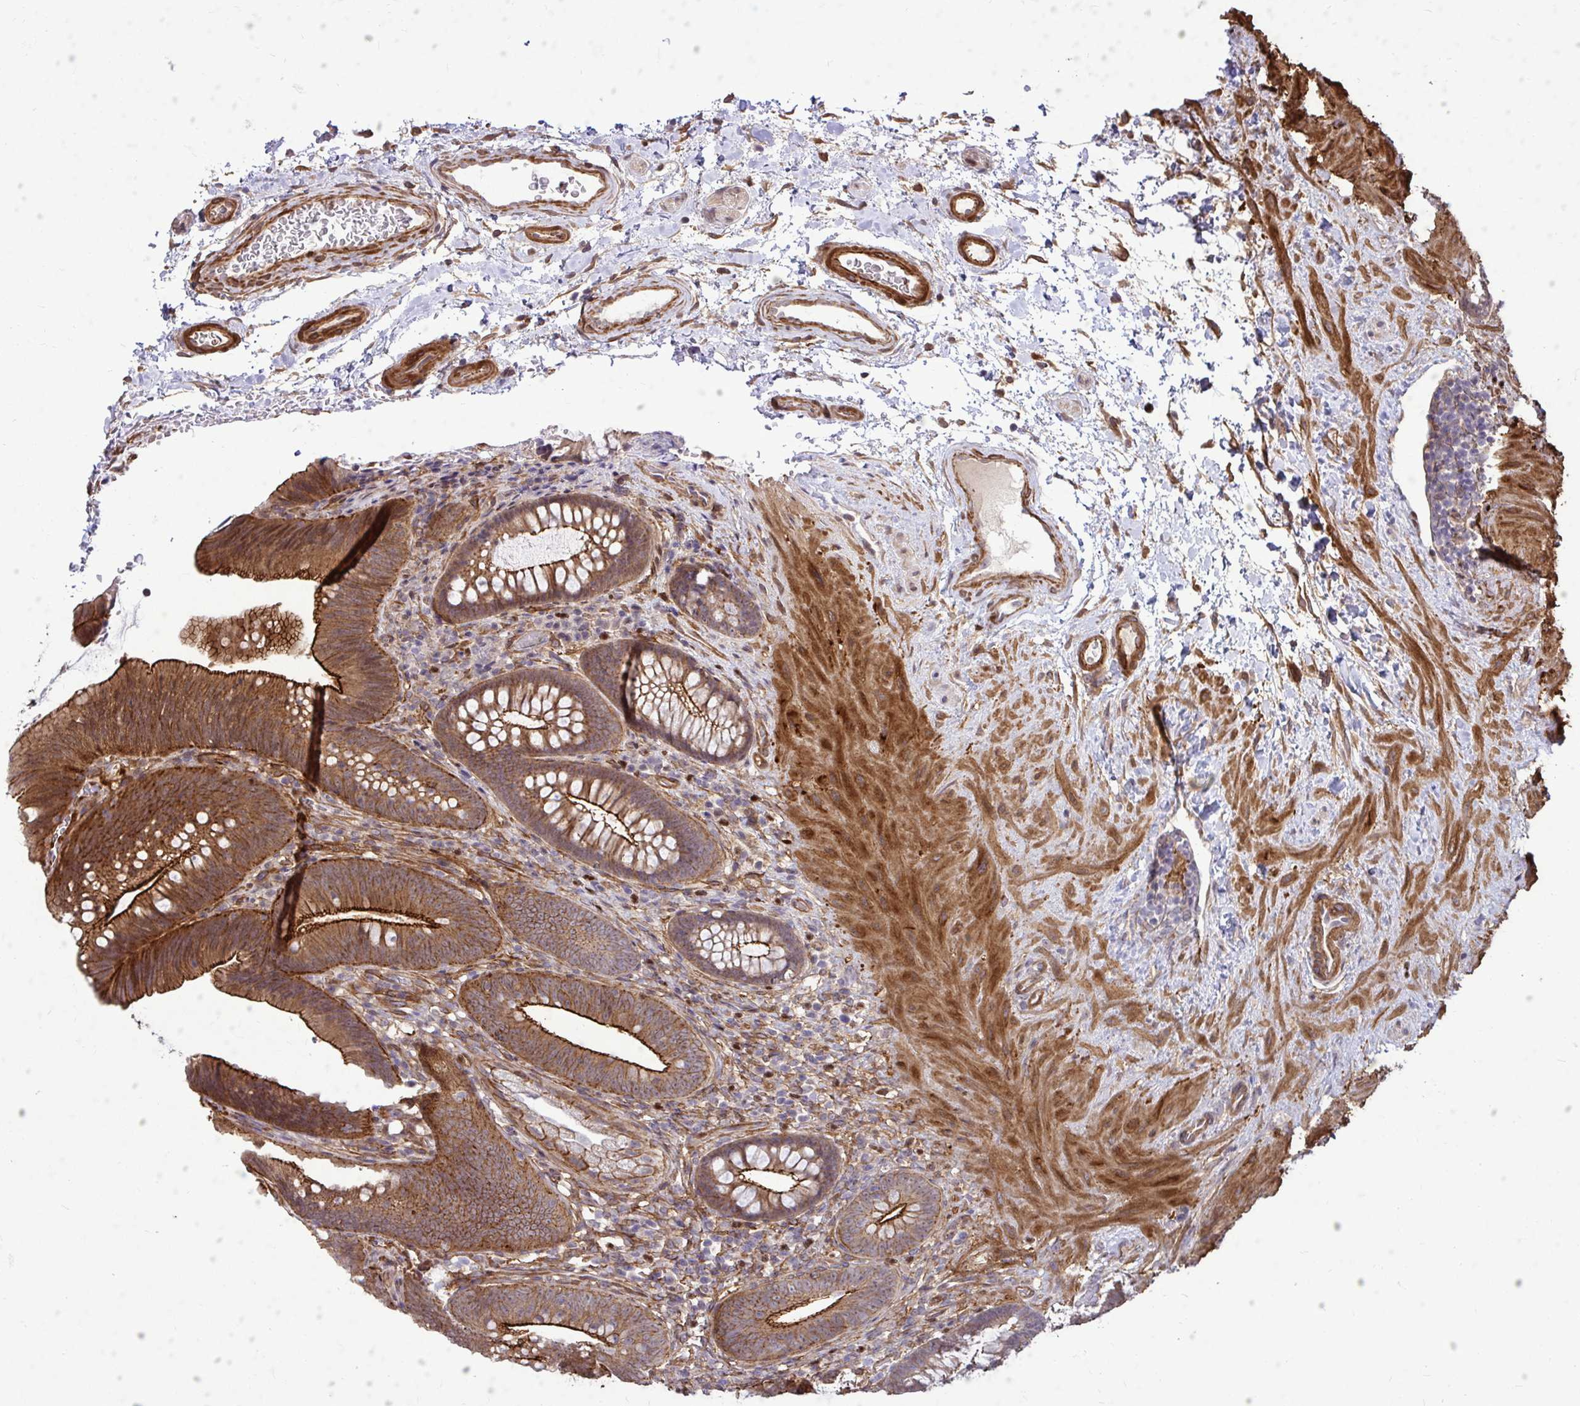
{"staining": {"intensity": "moderate", "quantity": ">75%", "location": "cytoplasmic/membranous"}, "tissue": "colon", "cell_type": "Endothelial cells", "image_type": "normal", "snomed": [{"axis": "morphology", "description": "Normal tissue, NOS"}, {"axis": "morphology", "description": "Adenoma, NOS"}, {"axis": "topography", "description": "Soft tissue"}, {"axis": "topography", "description": "Colon"}], "caption": "Immunohistochemistry (DAB) staining of unremarkable colon demonstrates moderate cytoplasmic/membranous protein positivity in approximately >75% of endothelial cells. The staining was performed using DAB to visualize the protein expression in brown, while the nuclei were stained in blue with hematoxylin (Magnification: 20x).", "gene": "TRIP6", "patient": {"sex": "male", "age": 47}}